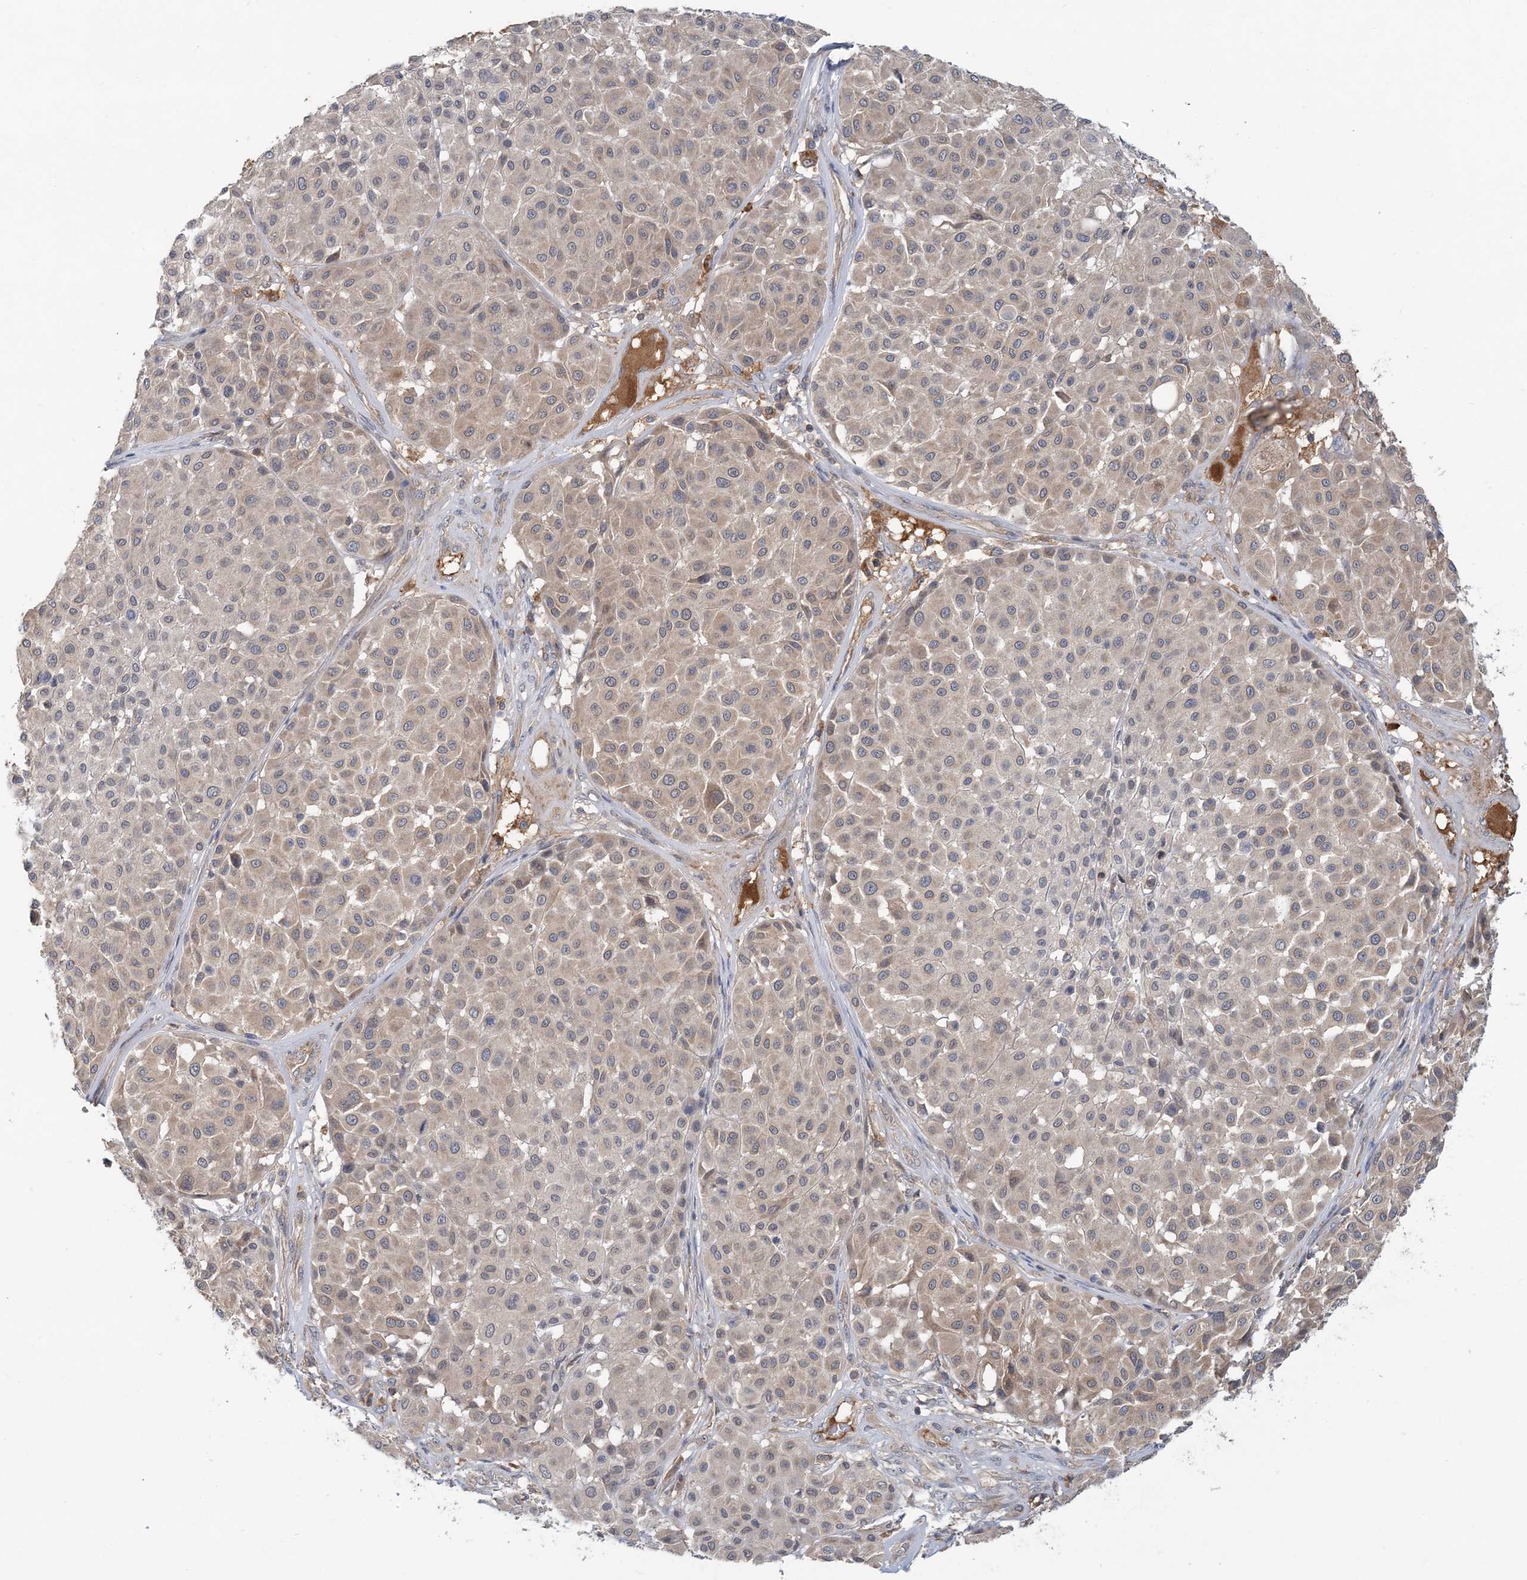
{"staining": {"intensity": "negative", "quantity": "none", "location": "none"}, "tissue": "melanoma", "cell_type": "Tumor cells", "image_type": "cancer", "snomed": [{"axis": "morphology", "description": "Malignant melanoma, Metastatic site"}, {"axis": "topography", "description": "Soft tissue"}], "caption": "This is a histopathology image of immunohistochemistry (IHC) staining of malignant melanoma (metastatic site), which shows no staining in tumor cells. Nuclei are stained in blue.", "gene": "RNF25", "patient": {"sex": "male", "age": 41}}